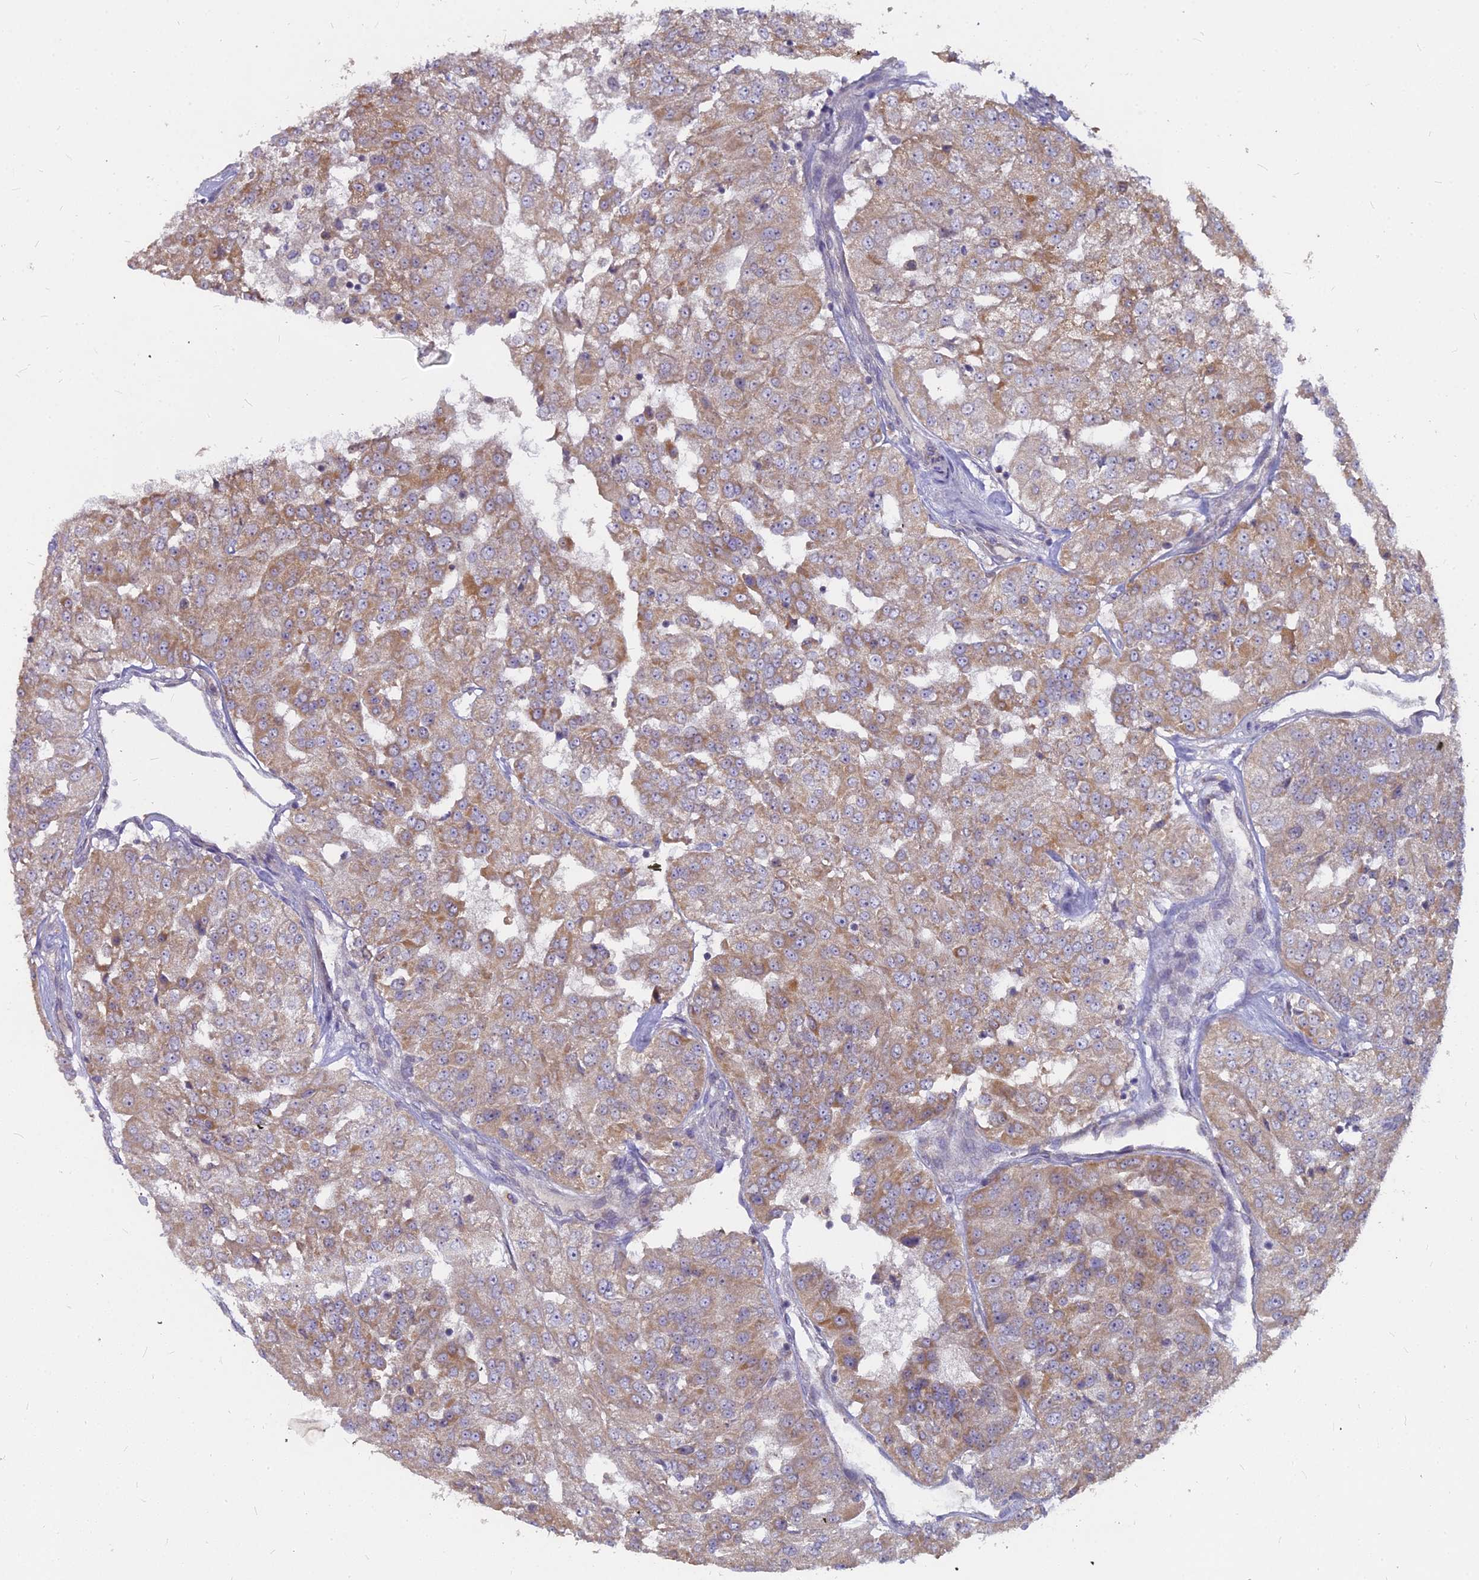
{"staining": {"intensity": "moderate", "quantity": ">75%", "location": "cytoplasmic/membranous"}, "tissue": "renal cancer", "cell_type": "Tumor cells", "image_type": "cancer", "snomed": [{"axis": "morphology", "description": "Adenocarcinoma, NOS"}, {"axis": "topography", "description": "Kidney"}], "caption": "Tumor cells display medium levels of moderate cytoplasmic/membranous staining in approximately >75% of cells in human adenocarcinoma (renal).", "gene": "MICU2", "patient": {"sex": "female", "age": 63}}